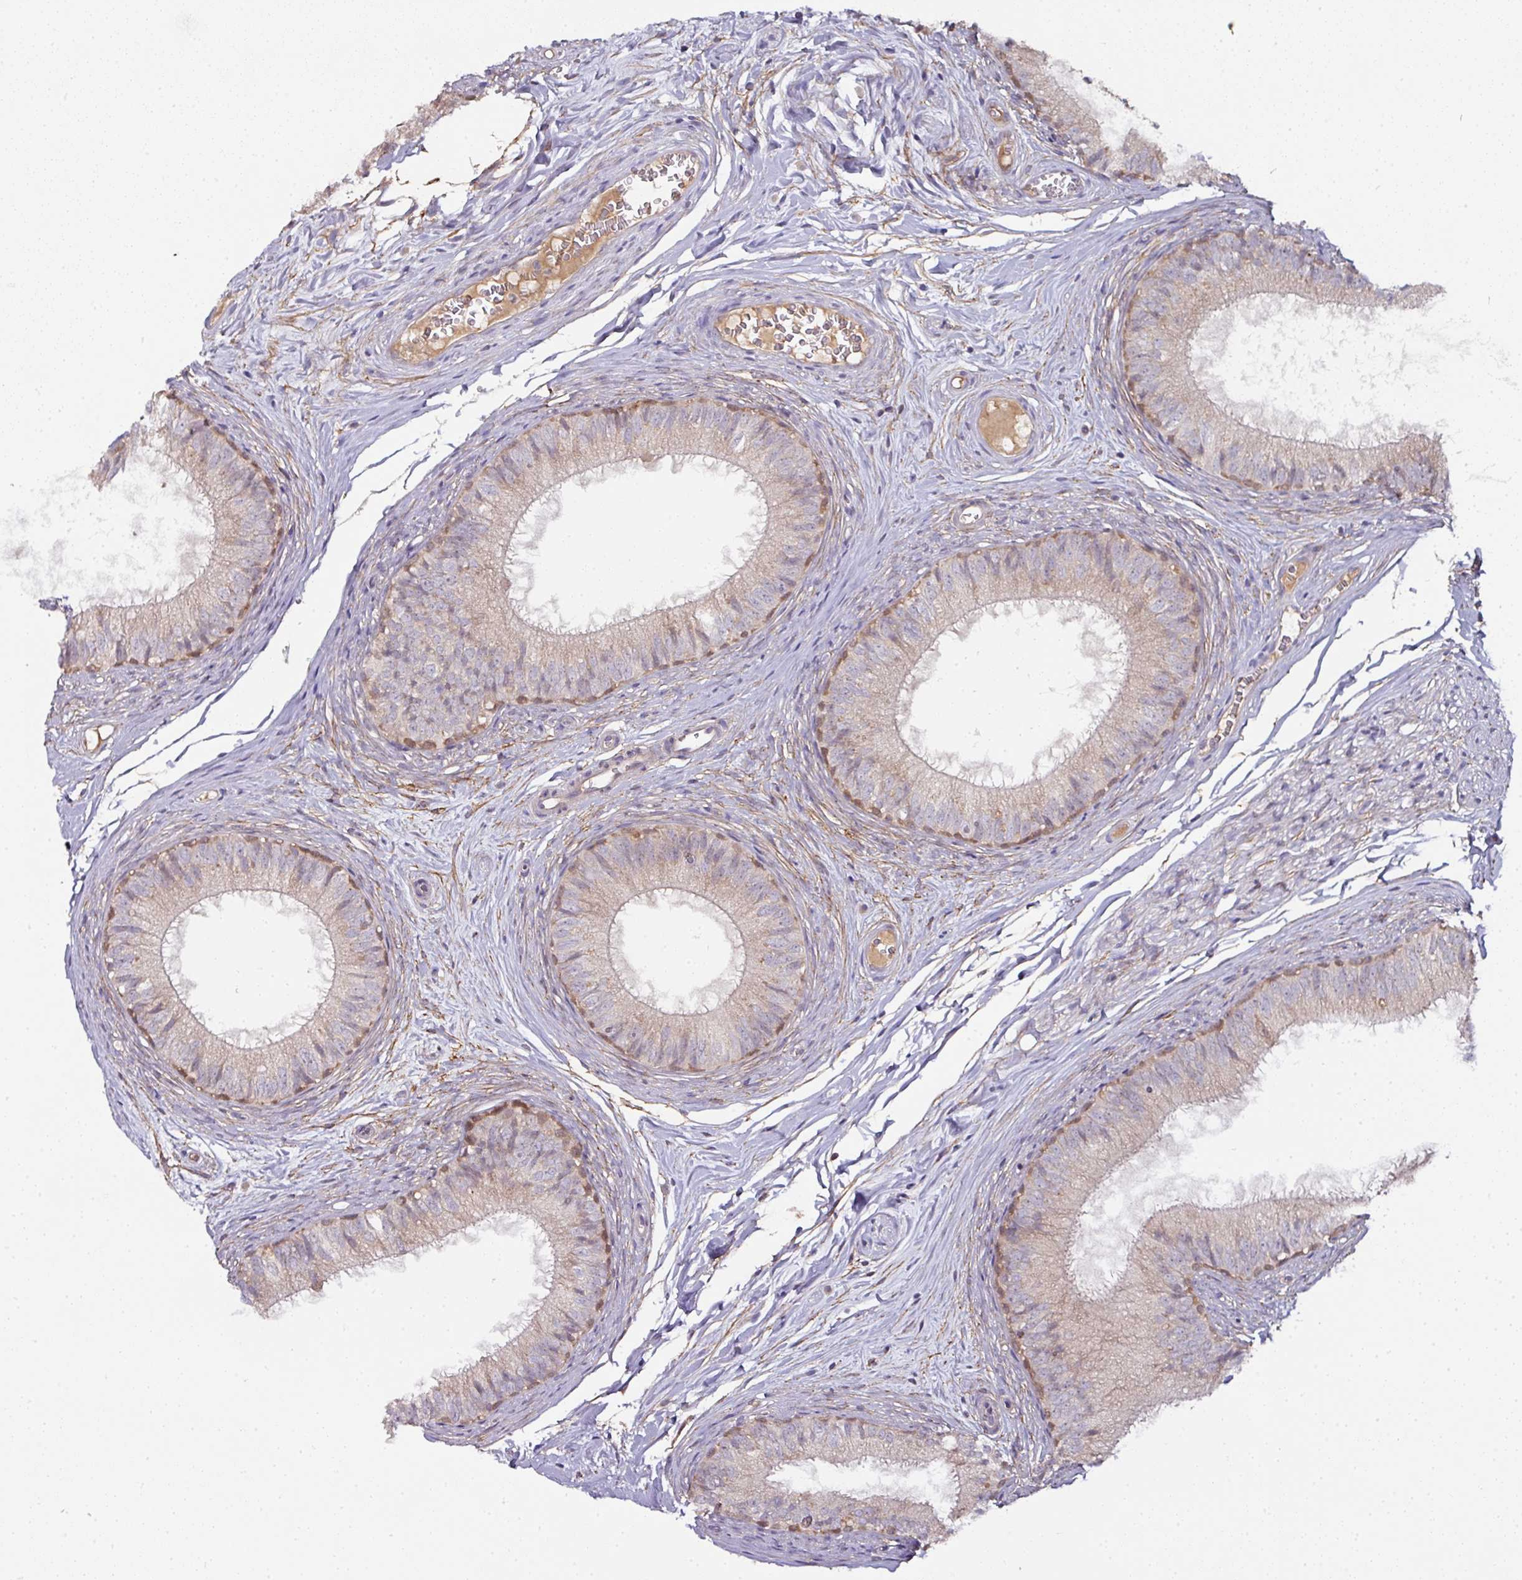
{"staining": {"intensity": "moderate", "quantity": "25%-75%", "location": "cytoplasmic/membranous"}, "tissue": "epididymis", "cell_type": "Glandular cells", "image_type": "normal", "snomed": [{"axis": "morphology", "description": "Normal tissue, NOS"}, {"axis": "topography", "description": "Epididymis"}], "caption": "Immunohistochemistry histopathology image of normal human epididymis stained for a protein (brown), which exhibits medium levels of moderate cytoplasmic/membranous staining in approximately 25%-75% of glandular cells.", "gene": "CTDSP2", "patient": {"sex": "male", "age": 25}}